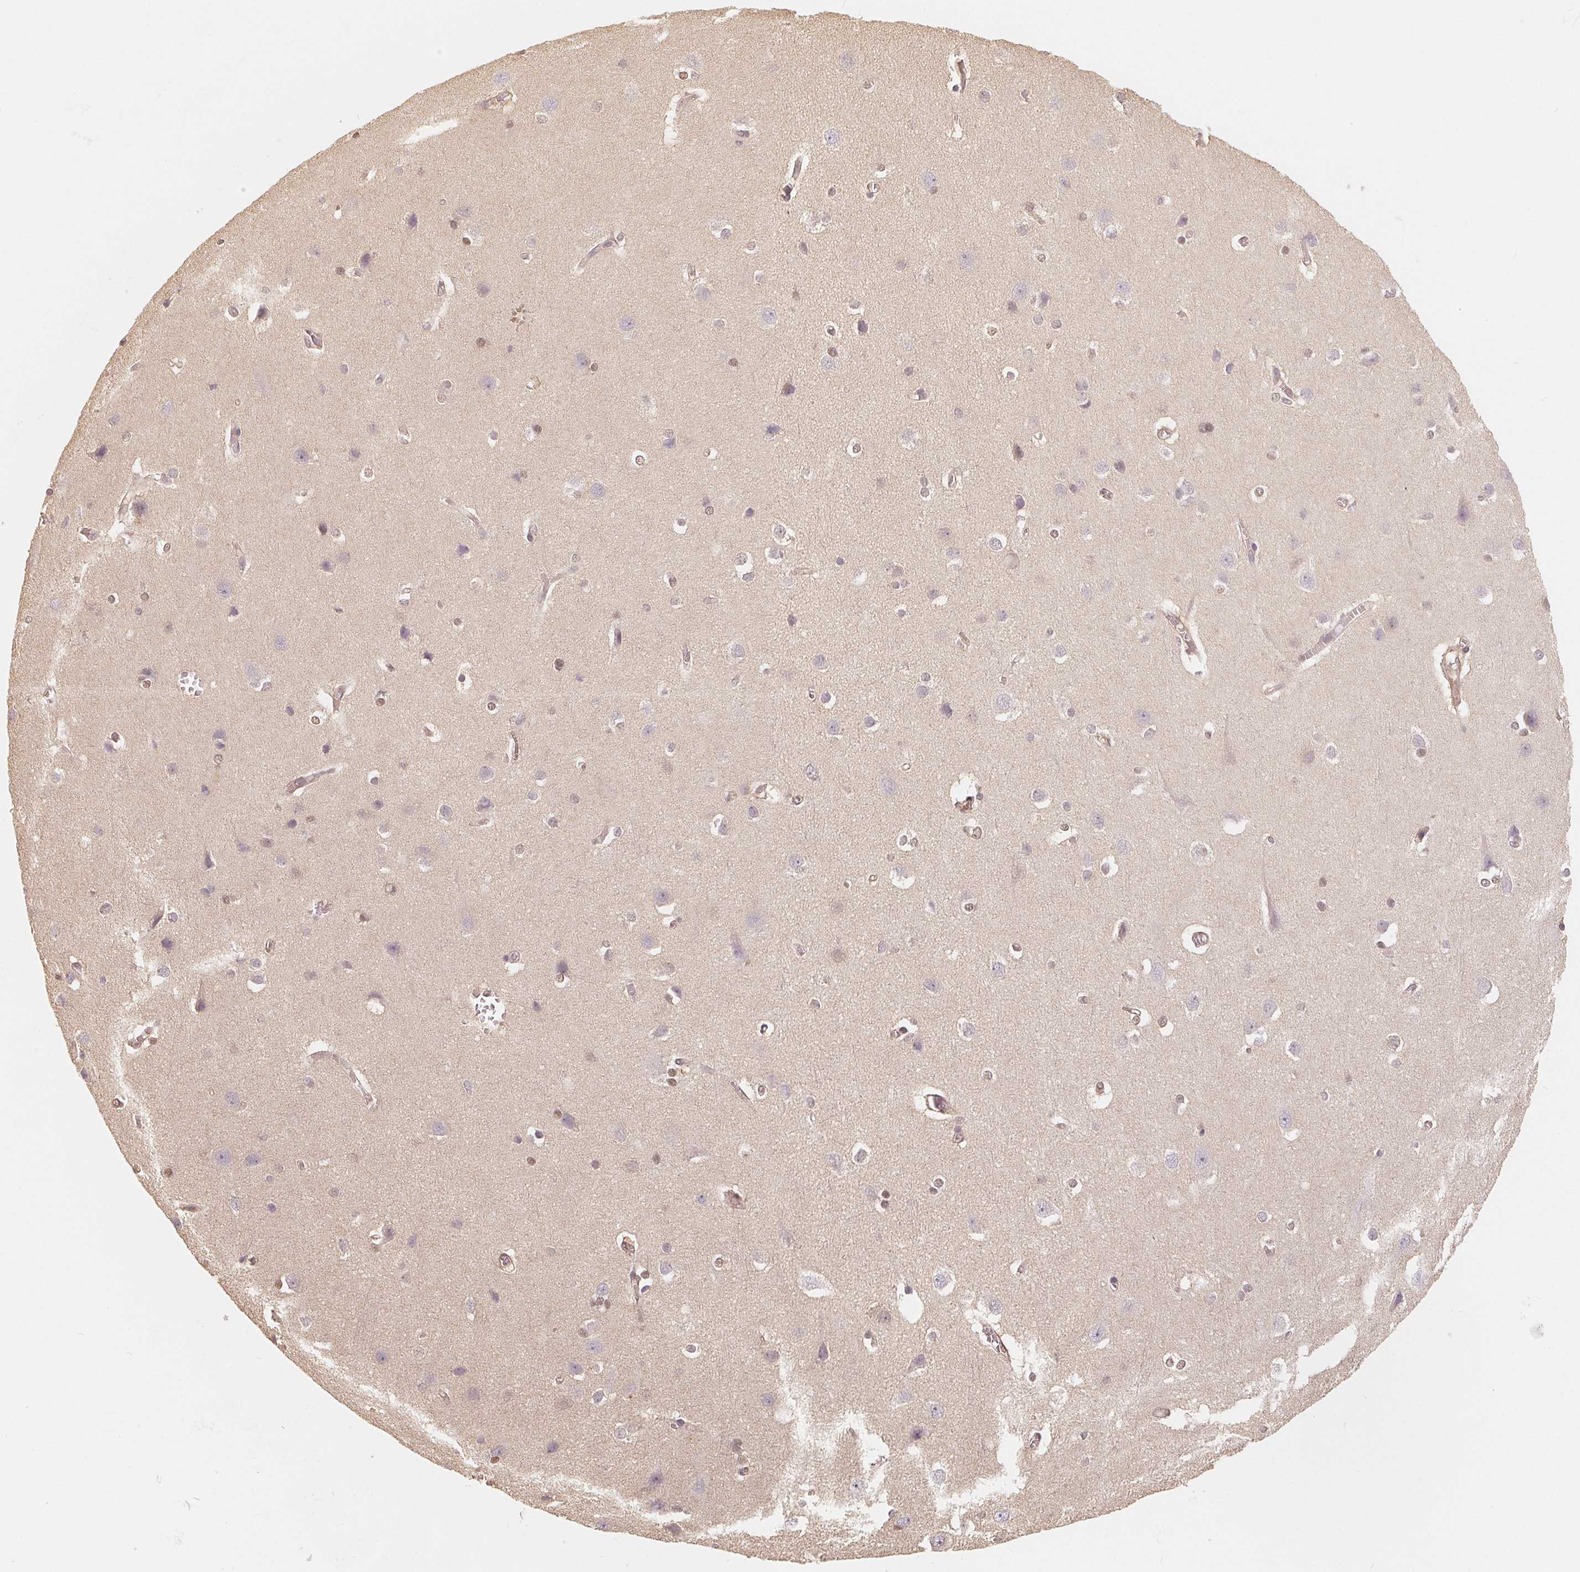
{"staining": {"intensity": "weak", "quantity": "25%-75%", "location": "nuclear"}, "tissue": "cerebral cortex", "cell_type": "Endothelial cells", "image_type": "normal", "snomed": [{"axis": "morphology", "description": "Normal tissue, NOS"}, {"axis": "topography", "description": "Cerebral cortex"}], "caption": "About 25%-75% of endothelial cells in benign cerebral cortex demonstrate weak nuclear protein expression as visualized by brown immunohistochemical staining.", "gene": "GUSB", "patient": {"sex": "male", "age": 37}}